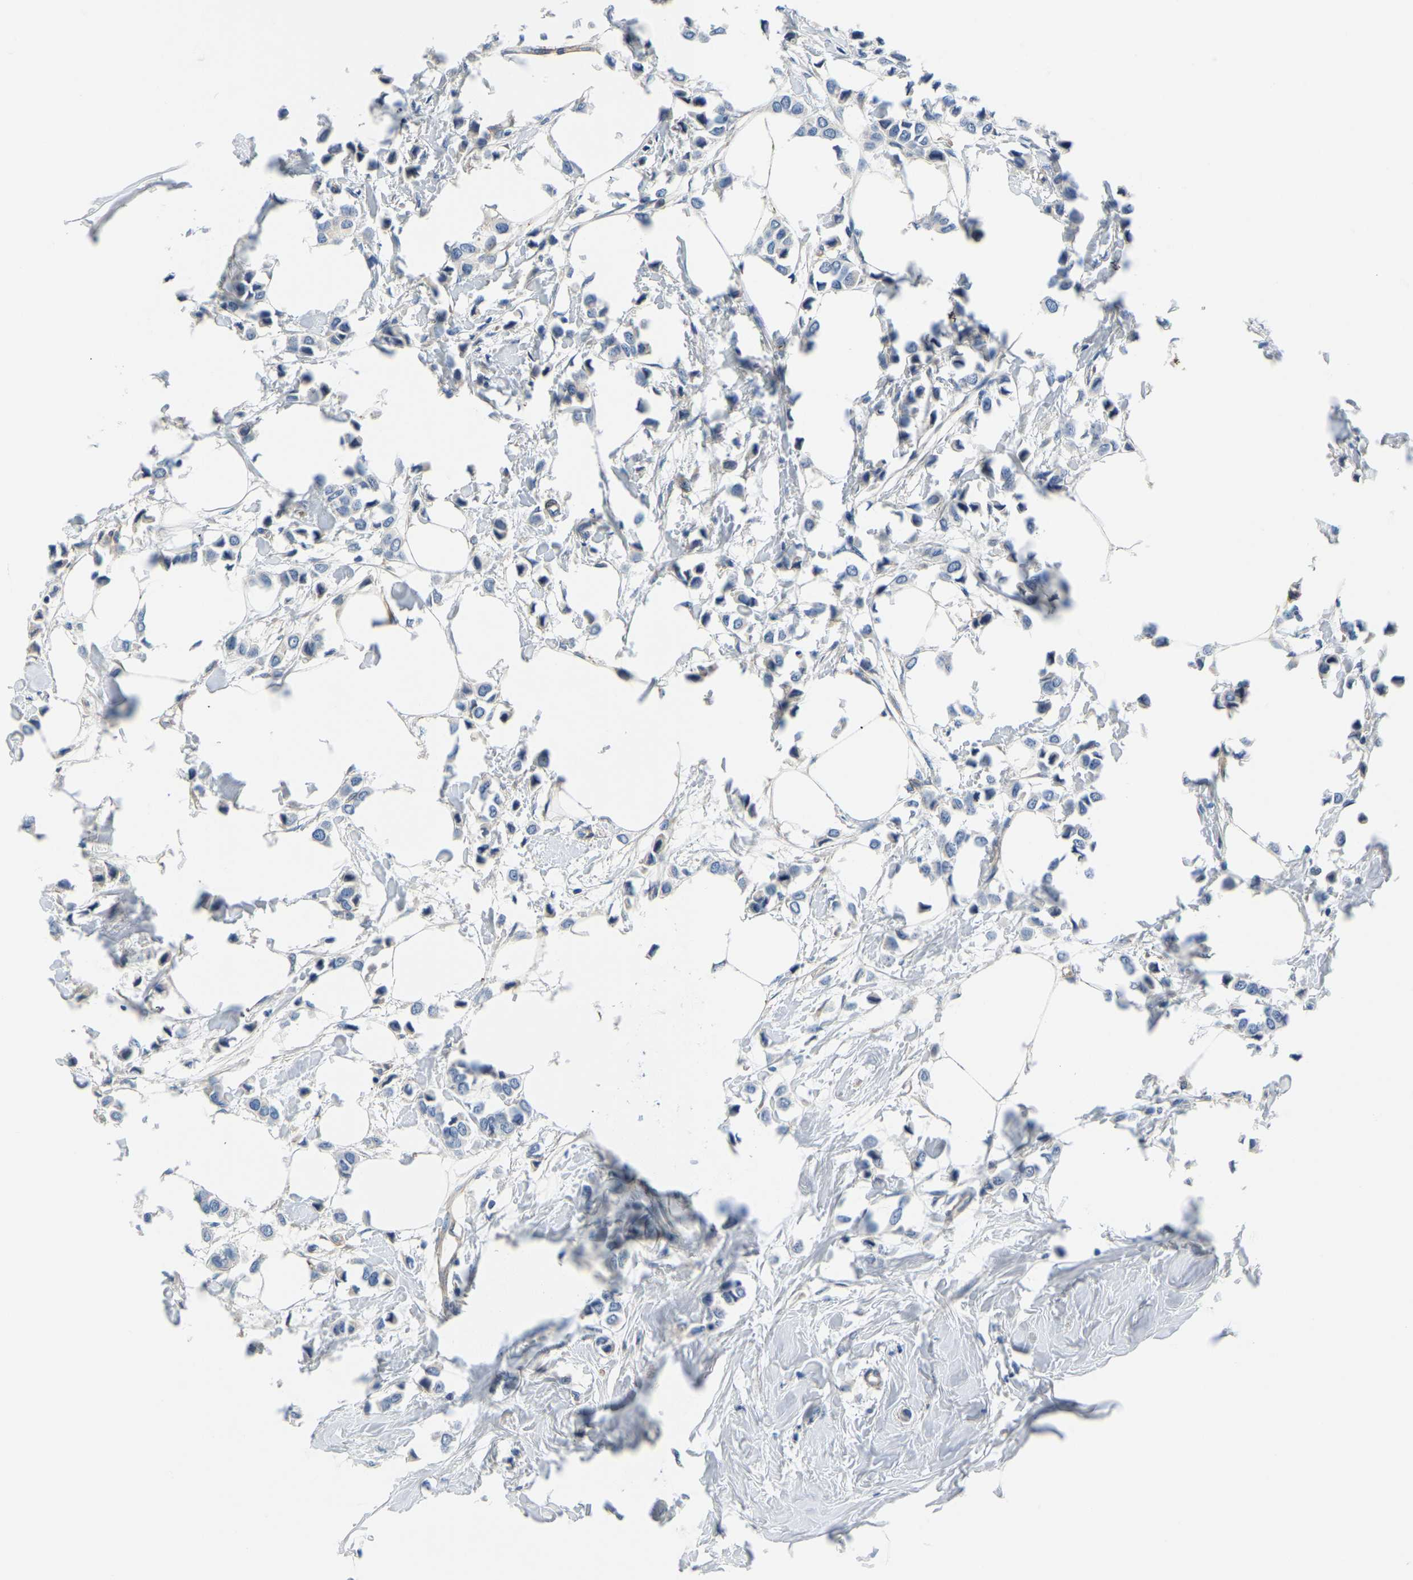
{"staining": {"intensity": "negative", "quantity": "none", "location": "none"}, "tissue": "breast cancer", "cell_type": "Tumor cells", "image_type": "cancer", "snomed": [{"axis": "morphology", "description": "Lobular carcinoma"}, {"axis": "topography", "description": "Breast"}], "caption": "IHC of breast cancer (lobular carcinoma) exhibits no positivity in tumor cells.", "gene": "LIAS", "patient": {"sex": "female", "age": 51}}